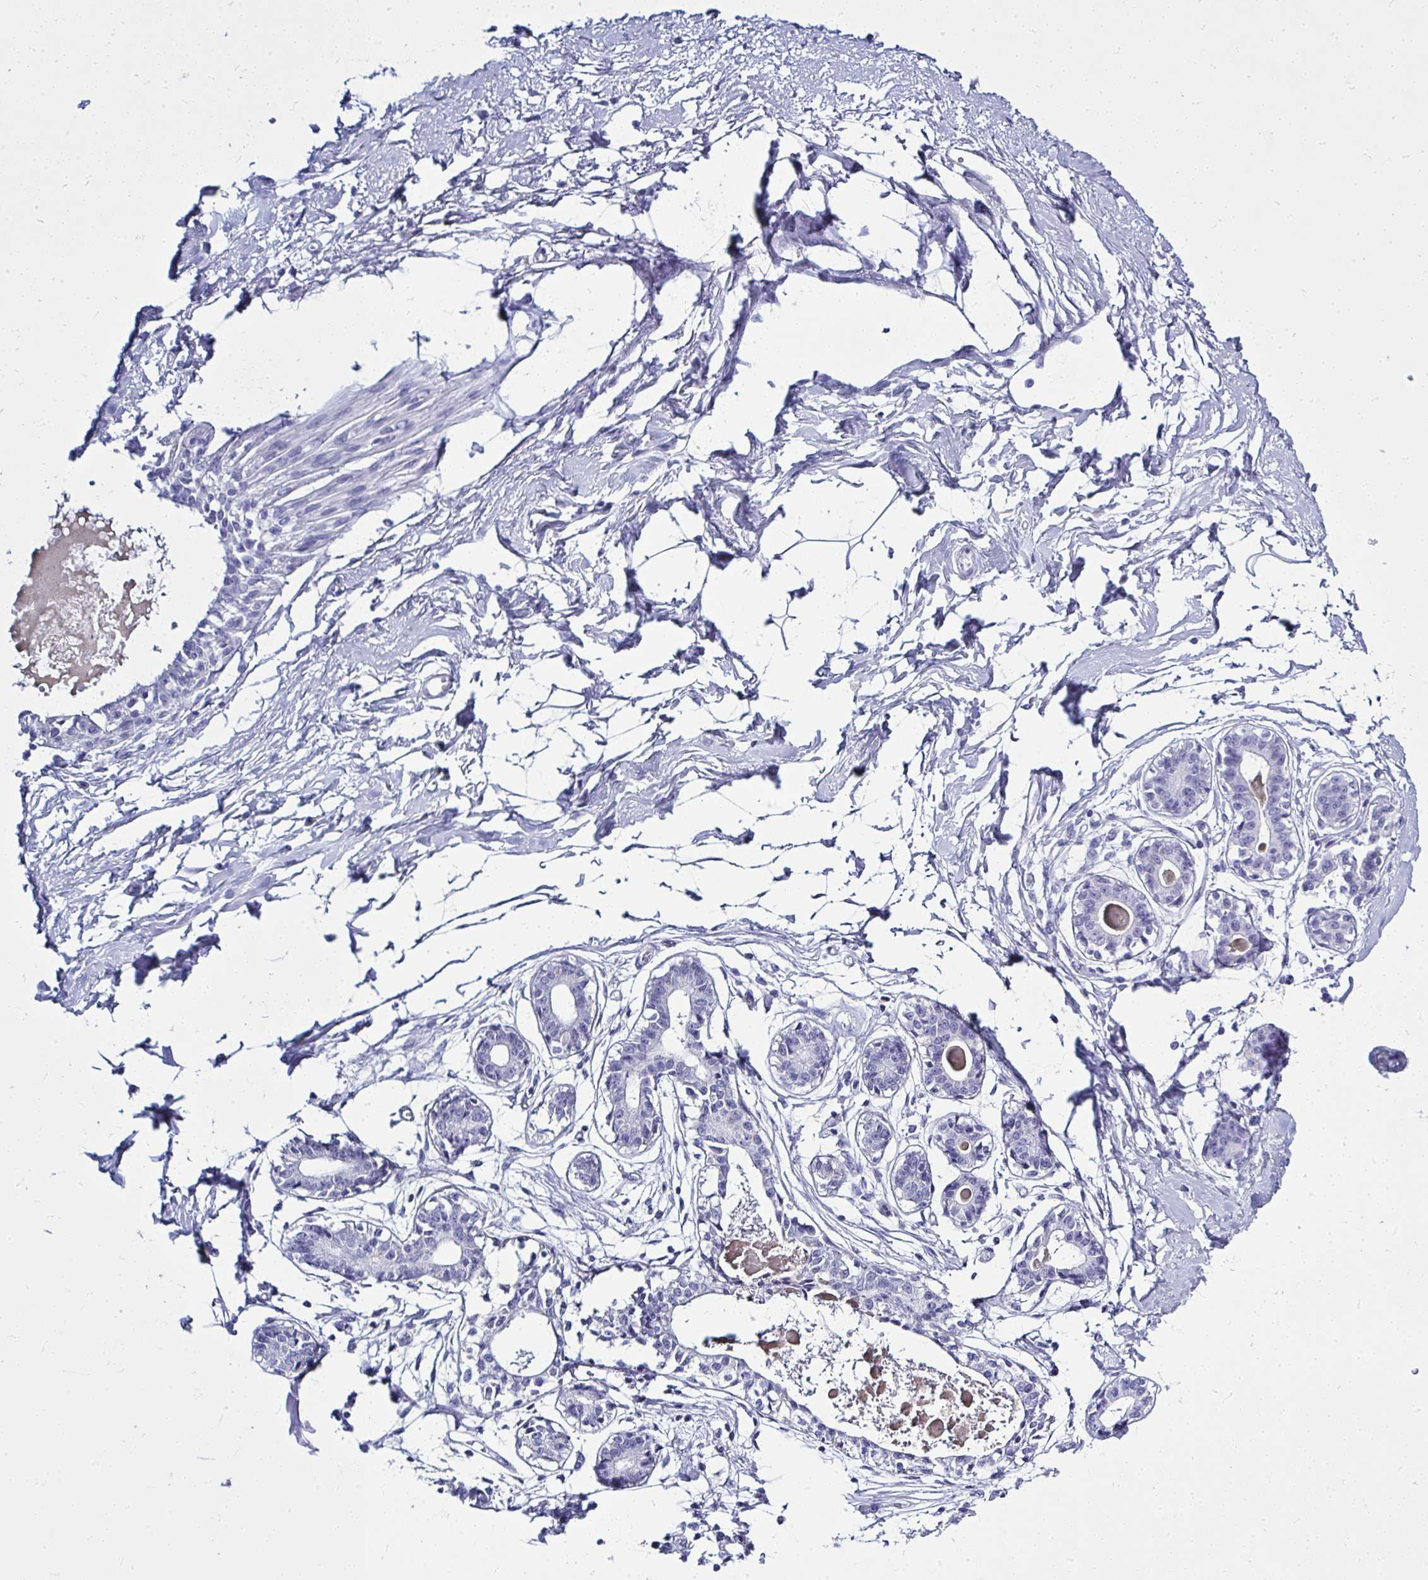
{"staining": {"intensity": "negative", "quantity": "none", "location": "none"}, "tissue": "breast", "cell_type": "Adipocytes", "image_type": "normal", "snomed": [{"axis": "morphology", "description": "Normal tissue, NOS"}, {"axis": "topography", "description": "Breast"}], "caption": "There is no significant expression in adipocytes of breast. The staining is performed using DAB brown chromogen with nuclei counter-stained in using hematoxylin.", "gene": "QDPR", "patient": {"sex": "female", "age": 45}}